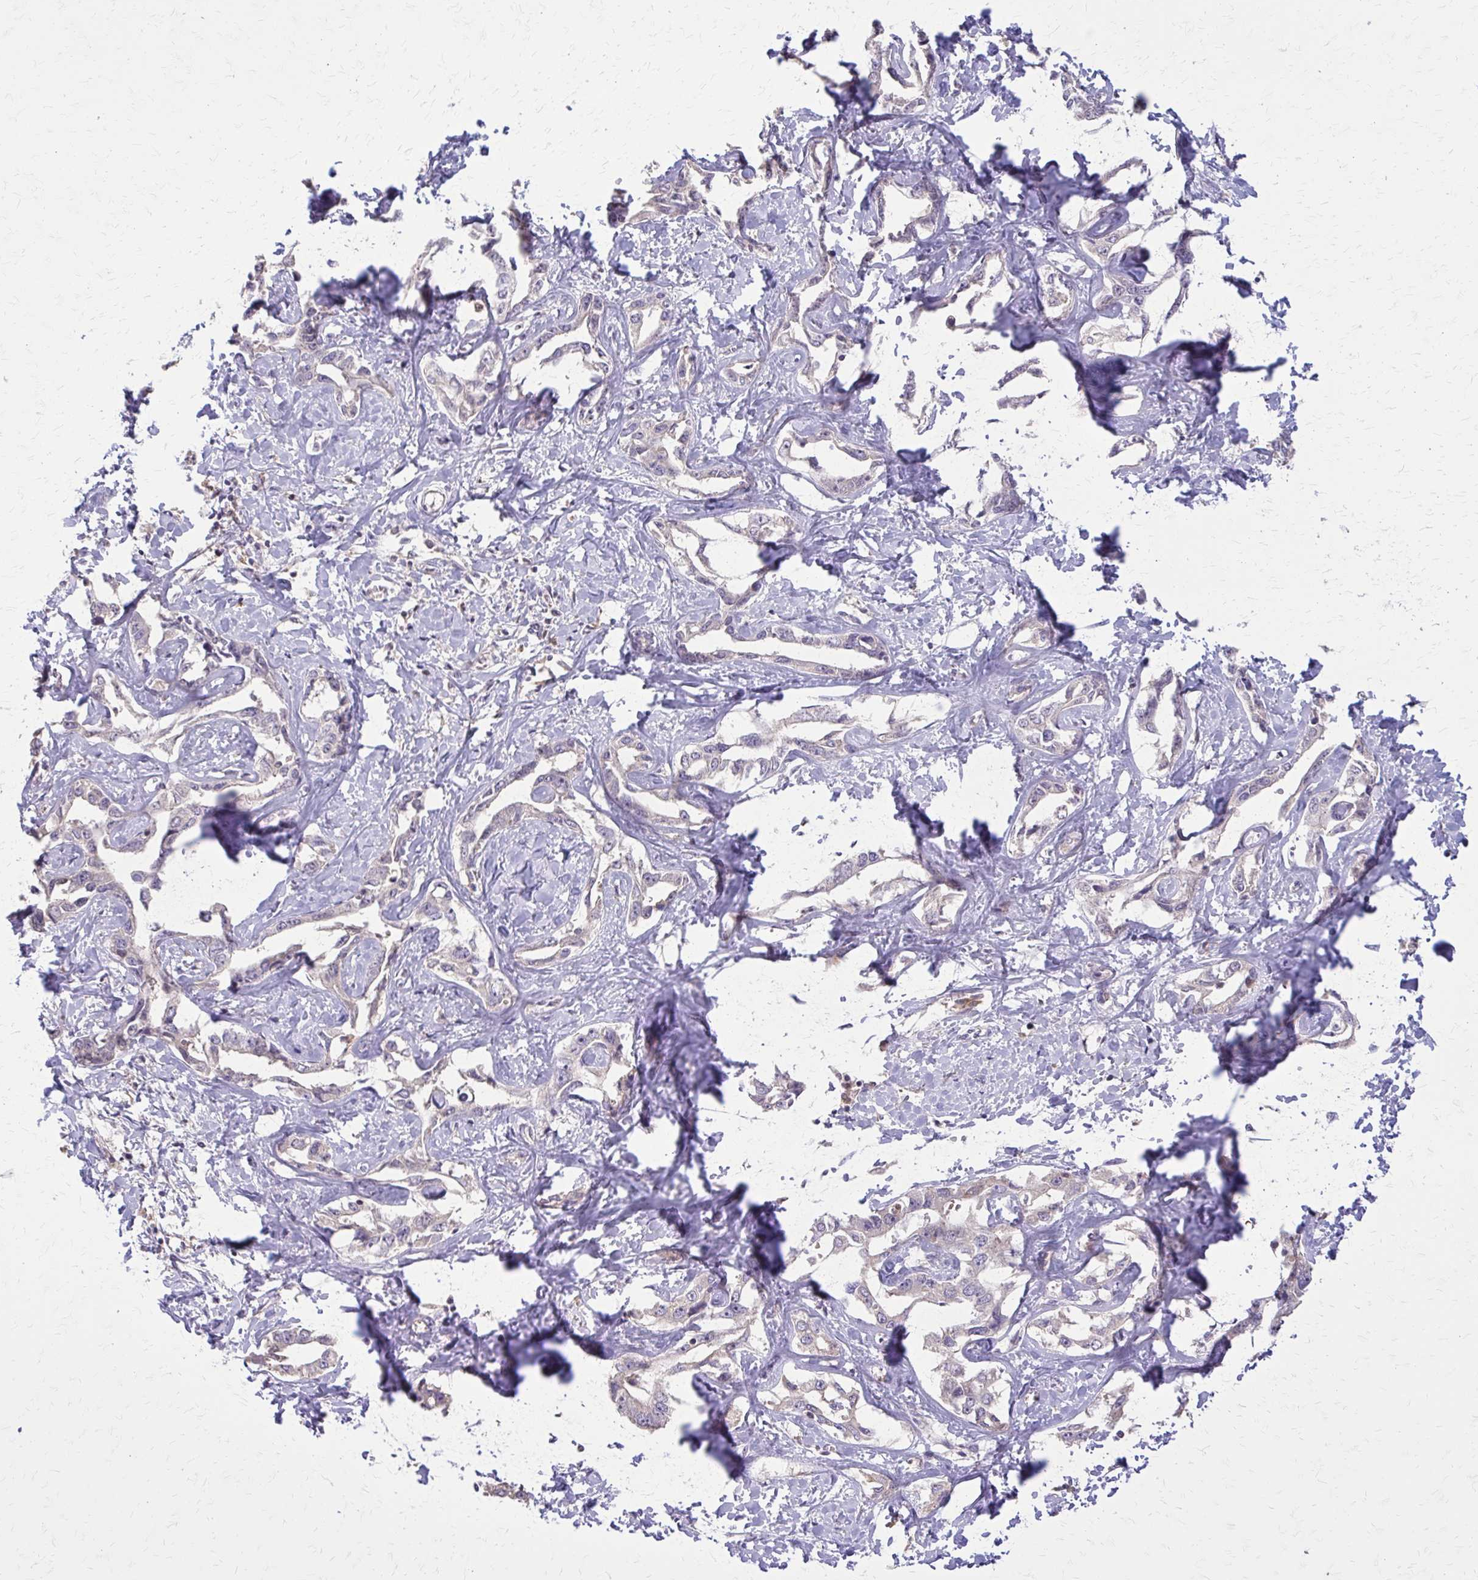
{"staining": {"intensity": "negative", "quantity": "none", "location": "none"}, "tissue": "liver cancer", "cell_type": "Tumor cells", "image_type": "cancer", "snomed": [{"axis": "morphology", "description": "Cholangiocarcinoma"}, {"axis": "topography", "description": "Liver"}], "caption": "IHC of liver cancer (cholangiocarcinoma) exhibits no staining in tumor cells.", "gene": "NRBF2", "patient": {"sex": "male", "age": 59}}